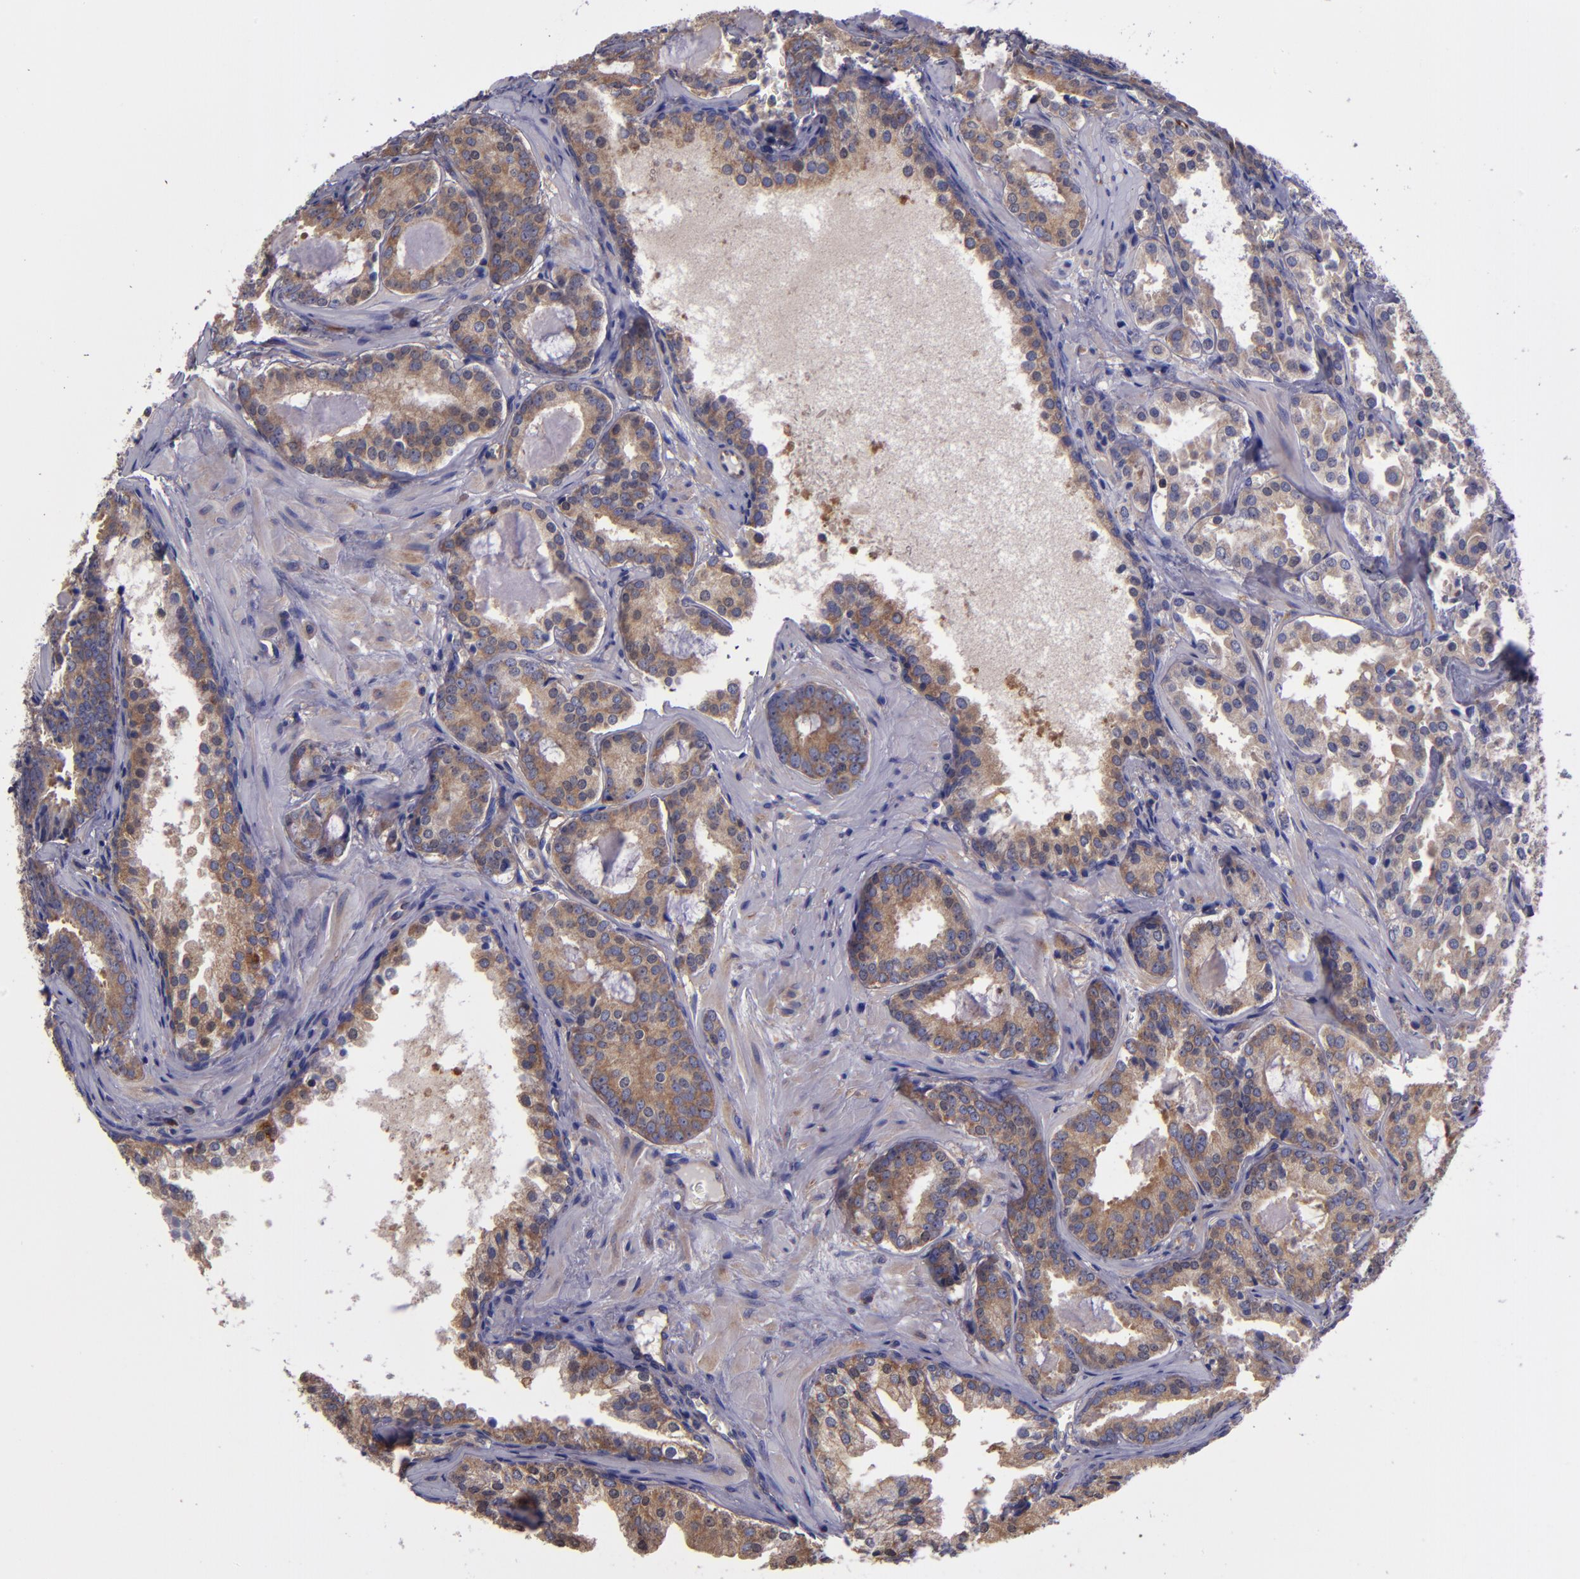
{"staining": {"intensity": "weak", "quantity": ">75%", "location": "cytoplasmic/membranous"}, "tissue": "prostate cancer", "cell_type": "Tumor cells", "image_type": "cancer", "snomed": [{"axis": "morphology", "description": "Adenocarcinoma, Medium grade"}, {"axis": "topography", "description": "Prostate"}], "caption": "The micrograph demonstrates a brown stain indicating the presence of a protein in the cytoplasmic/membranous of tumor cells in prostate cancer (adenocarcinoma (medium-grade)). (brown staining indicates protein expression, while blue staining denotes nuclei).", "gene": "CARS1", "patient": {"sex": "male", "age": 64}}